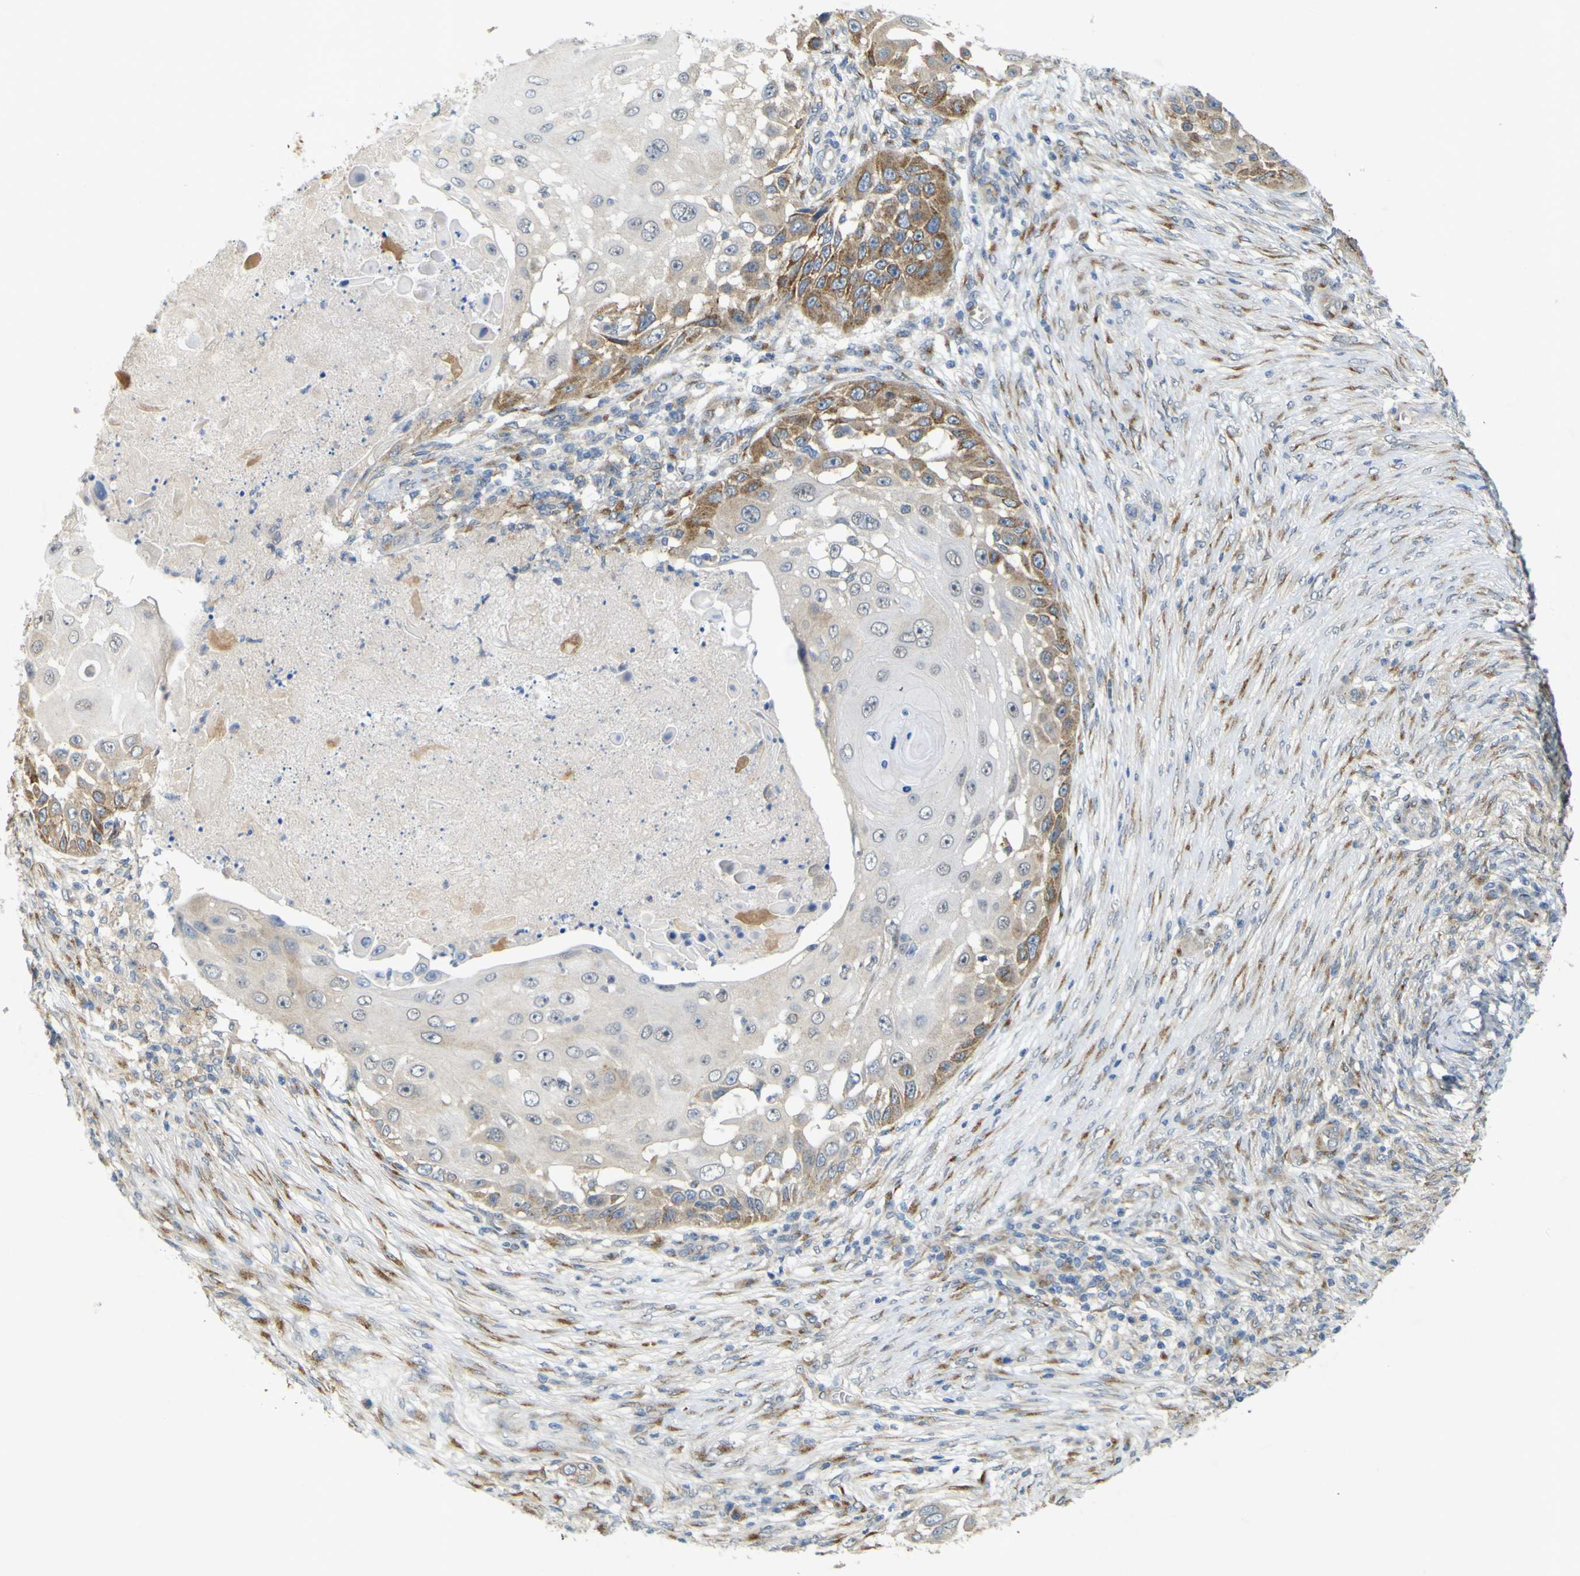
{"staining": {"intensity": "moderate", "quantity": "<25%", "location": "cytoplasmic/membranous"}, "tissue": "skin cancer", "cell_type": "Tumor cells", "image_type": "cancer", "snomed": [{"axis": "morphology", "description": "Squamous cell carcinoma, NOS"}, {"axis": "topography", "description": "Skin"}], "caption": "Protein staining of skin cancer (squamous cell carcinoma) tissue exhibits moderate cytoplasmic/membranous expression in approximately <25% of tumor cells. Using DAB (brown) and hematoxylin (blue) stains, captured at high magnification using brightfield microscopy.", "gene": "IGF2R", "patient": {"sex": "female", "age": 44}}